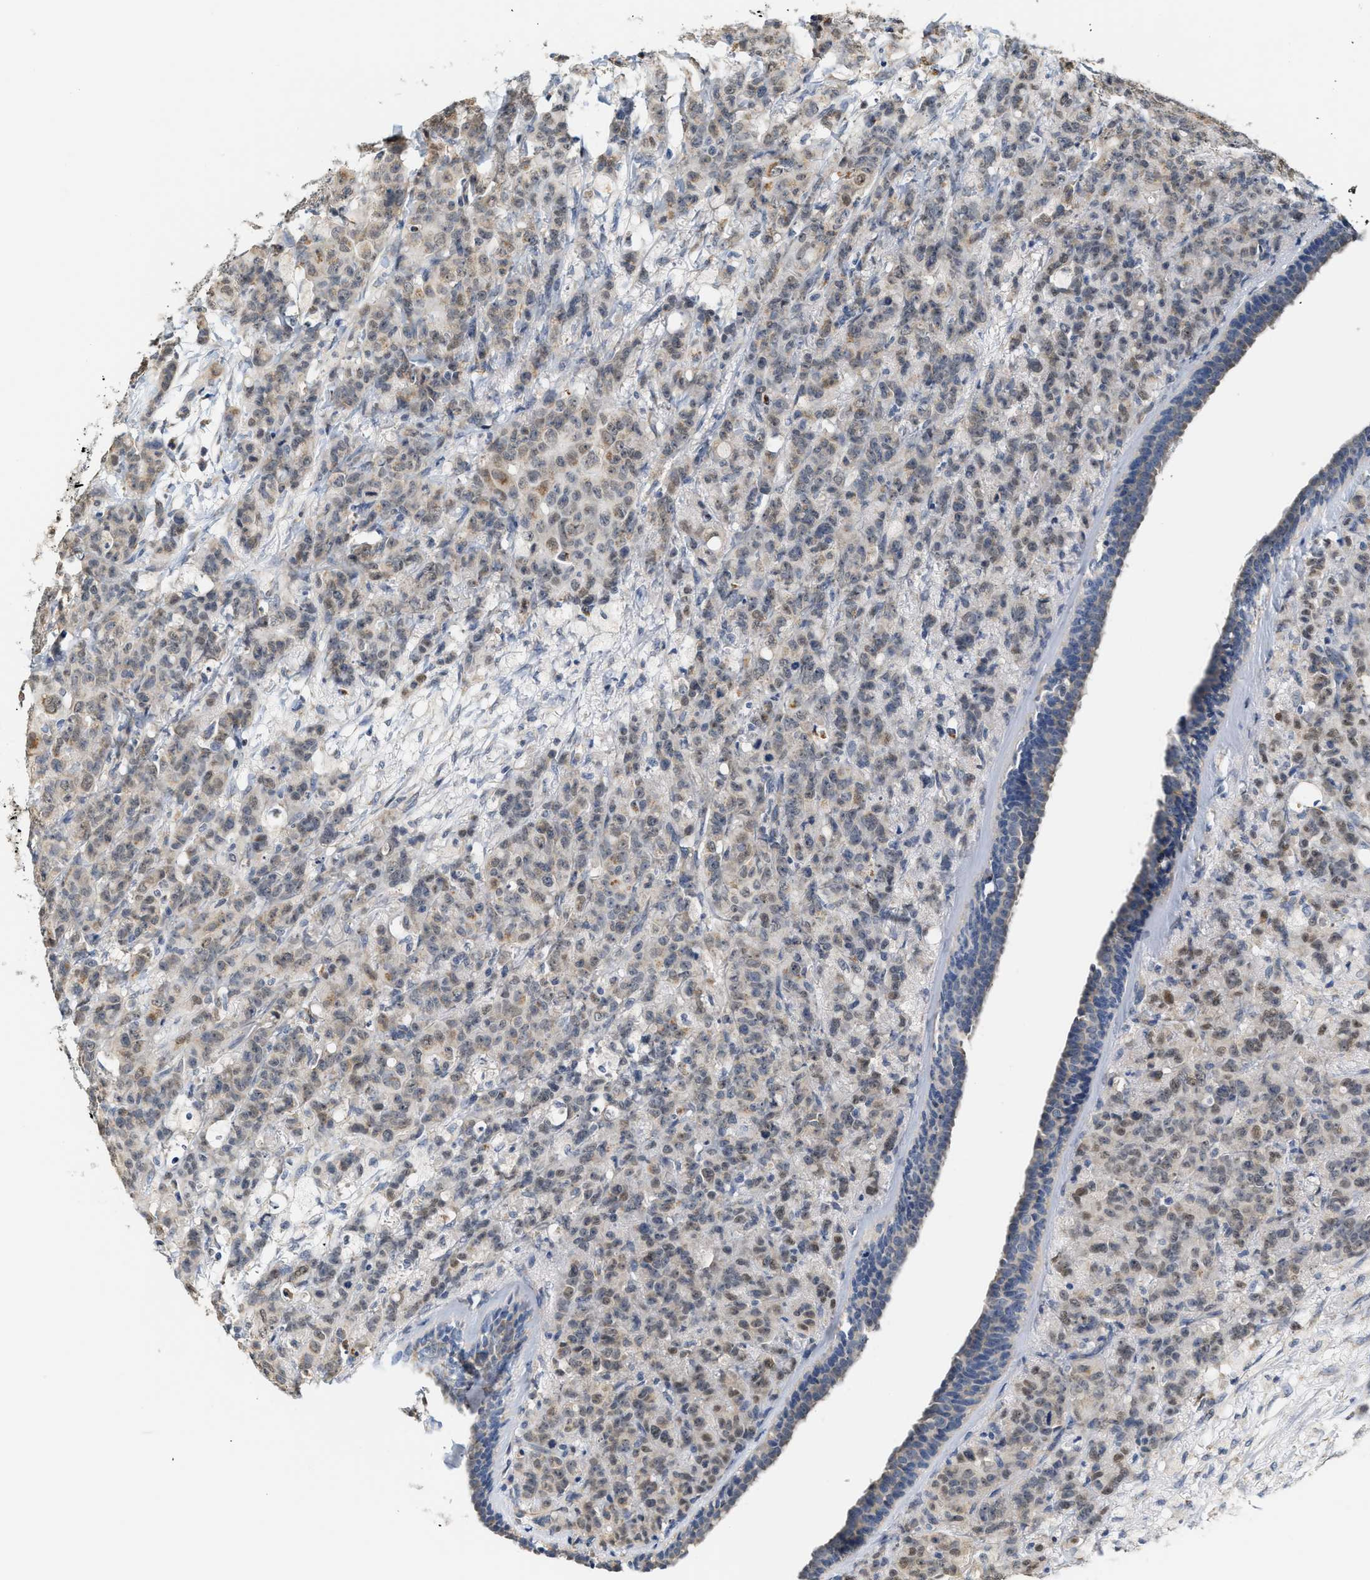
{"staining": {"intensity": "weak", "quantity": ">75%", "location": "cytoplasmic/membranous,nuclear"}, "tissue": "breast cancer", "cell_type": "Tumor cells", "image_type": "cancer", "snomed": [{"axis": "morphology", "description": "Normal tissue, NOS"}, {"axis": "morphology", "description": "Duct carcinoma"}, {"axis": "topography", "description": "Breast"}], "caption": "Breast cancer stained with DAB (3,3'-diaminobenzidine) immunohistochemistry demonstrates low levels of weak cytoplasmic/membranous and nuclear expression in approximately >75% of tumor cells.", "gene": "GIGYF1", "patient": {"sex": "female", "age": 40}}